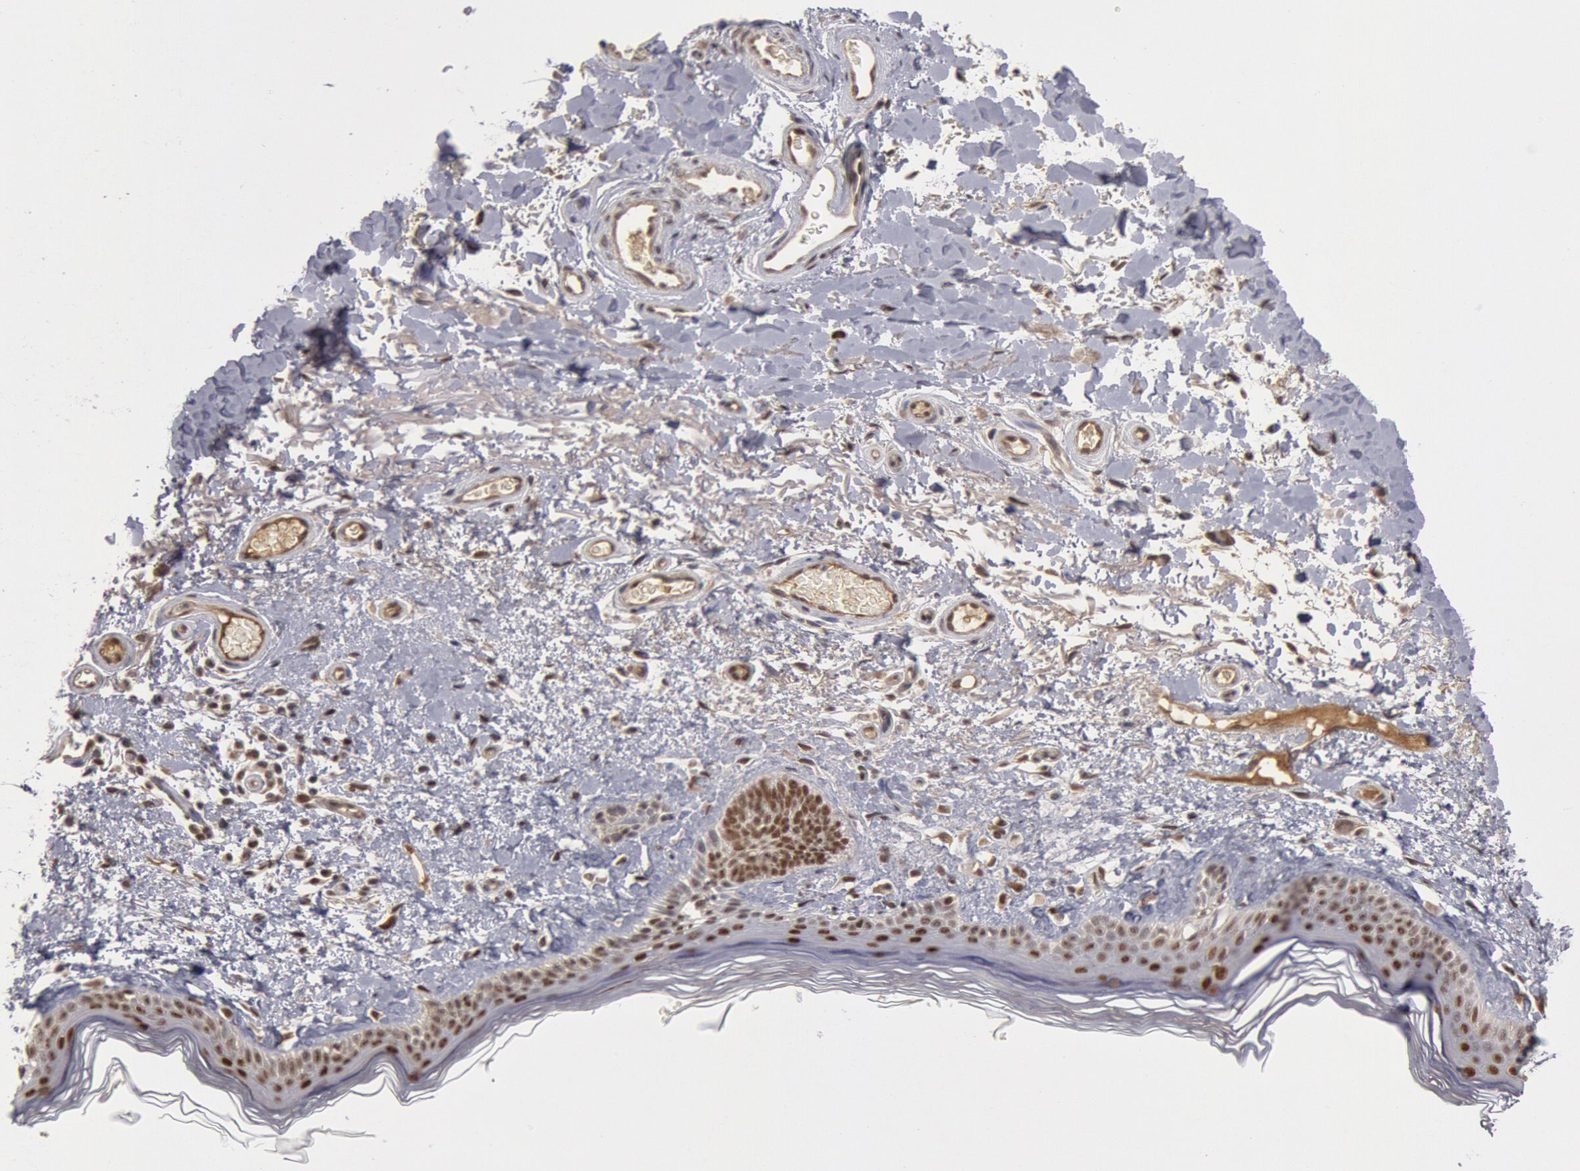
{"staining": {"intensity": "moderate", "quantity": ">75%", "location": "nuclear"}, "tissue": "skin", "cell_type": "Fibroblasts", "image_type": "normal", "snomed": [{"axis": "morphology", "description": "Normal tissue, NOS"}, {"axis": "topography", "description": "Skin"}], "caption": "Moderate nuclear positivity is appreciated in approximately >75% of fibroblasts in benign skin. (DAB (3,3'-diaminobenzidine) IHC, brown staining for protein, blue staining for nuclei).", "gene": "PPP4R3B", "patient": {"sex": "male", "age": 63}}